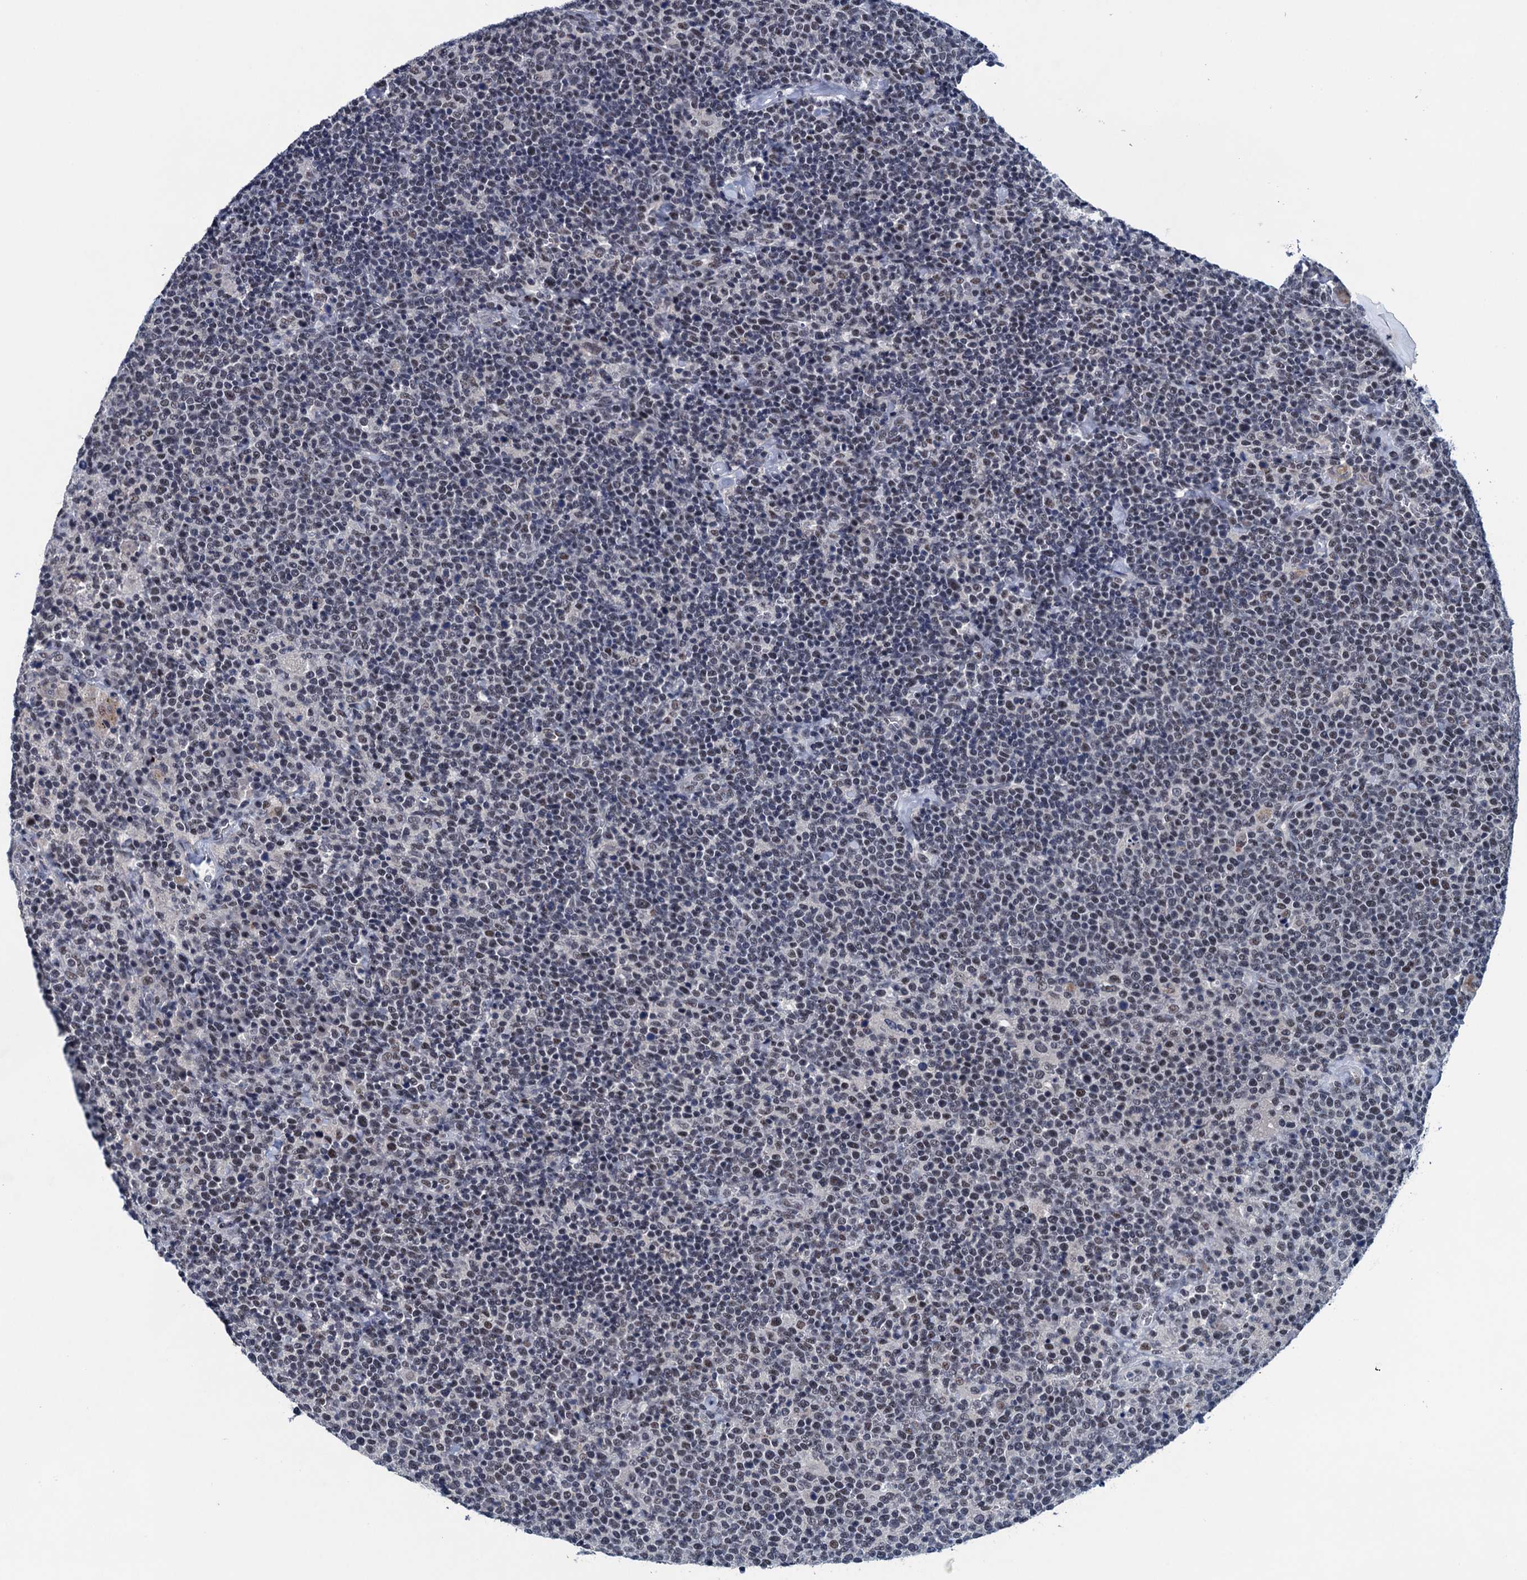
{"staining": {"intensity": "weak", "quantity": "<25%", "location": "nuclear"}, "tissue": "lymphoma", "cell_type": "Tumor cells", "image_type": "cancer", "snomed": [{"axis": "morphology", "description": "Malignant lymphoma, non-Hodgkin's type, High grade"}, {"axis": "topography", "description": "Lymph node"}], "caption": "Human lymphoma stained for a protein using IHC displays no staining in tumor cells.", "gene": "FNBP4", "patient": {"sex": "male", "age": 61}}